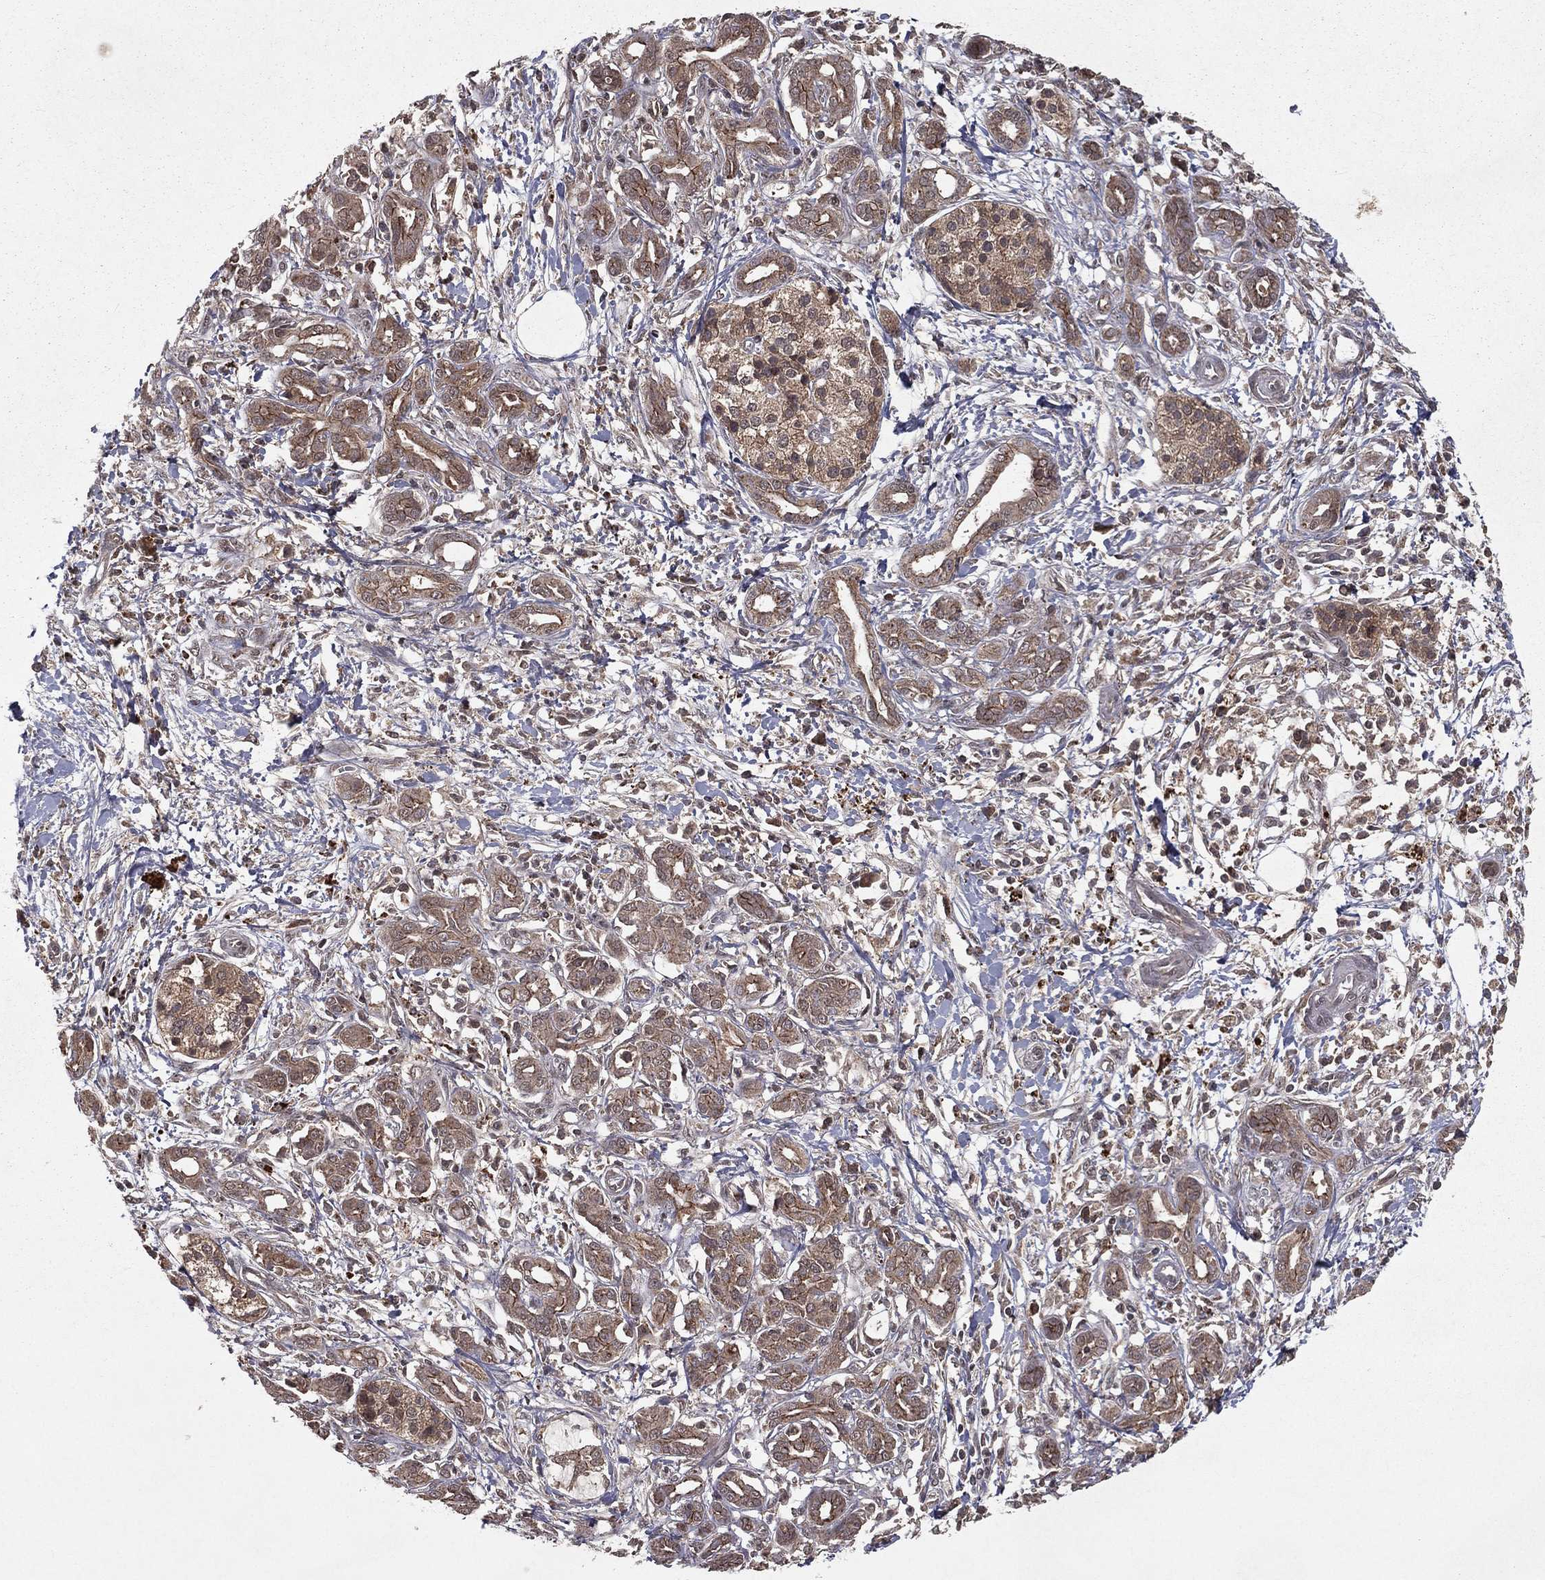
{"staining": {"intensity": "moderate", "quantity": ">75%", "location": "cytoplasmic/membranous"}, "tissue": "pancreatic cancer", "cell_type": "Tumor cells", "image_type": "cancer", "snomed": [{"axis": "morphology", "description": "Adenocarcinoma, NOS"}, {"axis": "topography", "description": "Pancreas"}], "caption": "A medium amount of moderate cytoplasmic/membranous positivity is appreciated in about >75% of tumor cells in pancreatic cancer tissue.", "gene": "ZDHHC15", "patient": {"sex": "male", "age": 72}}